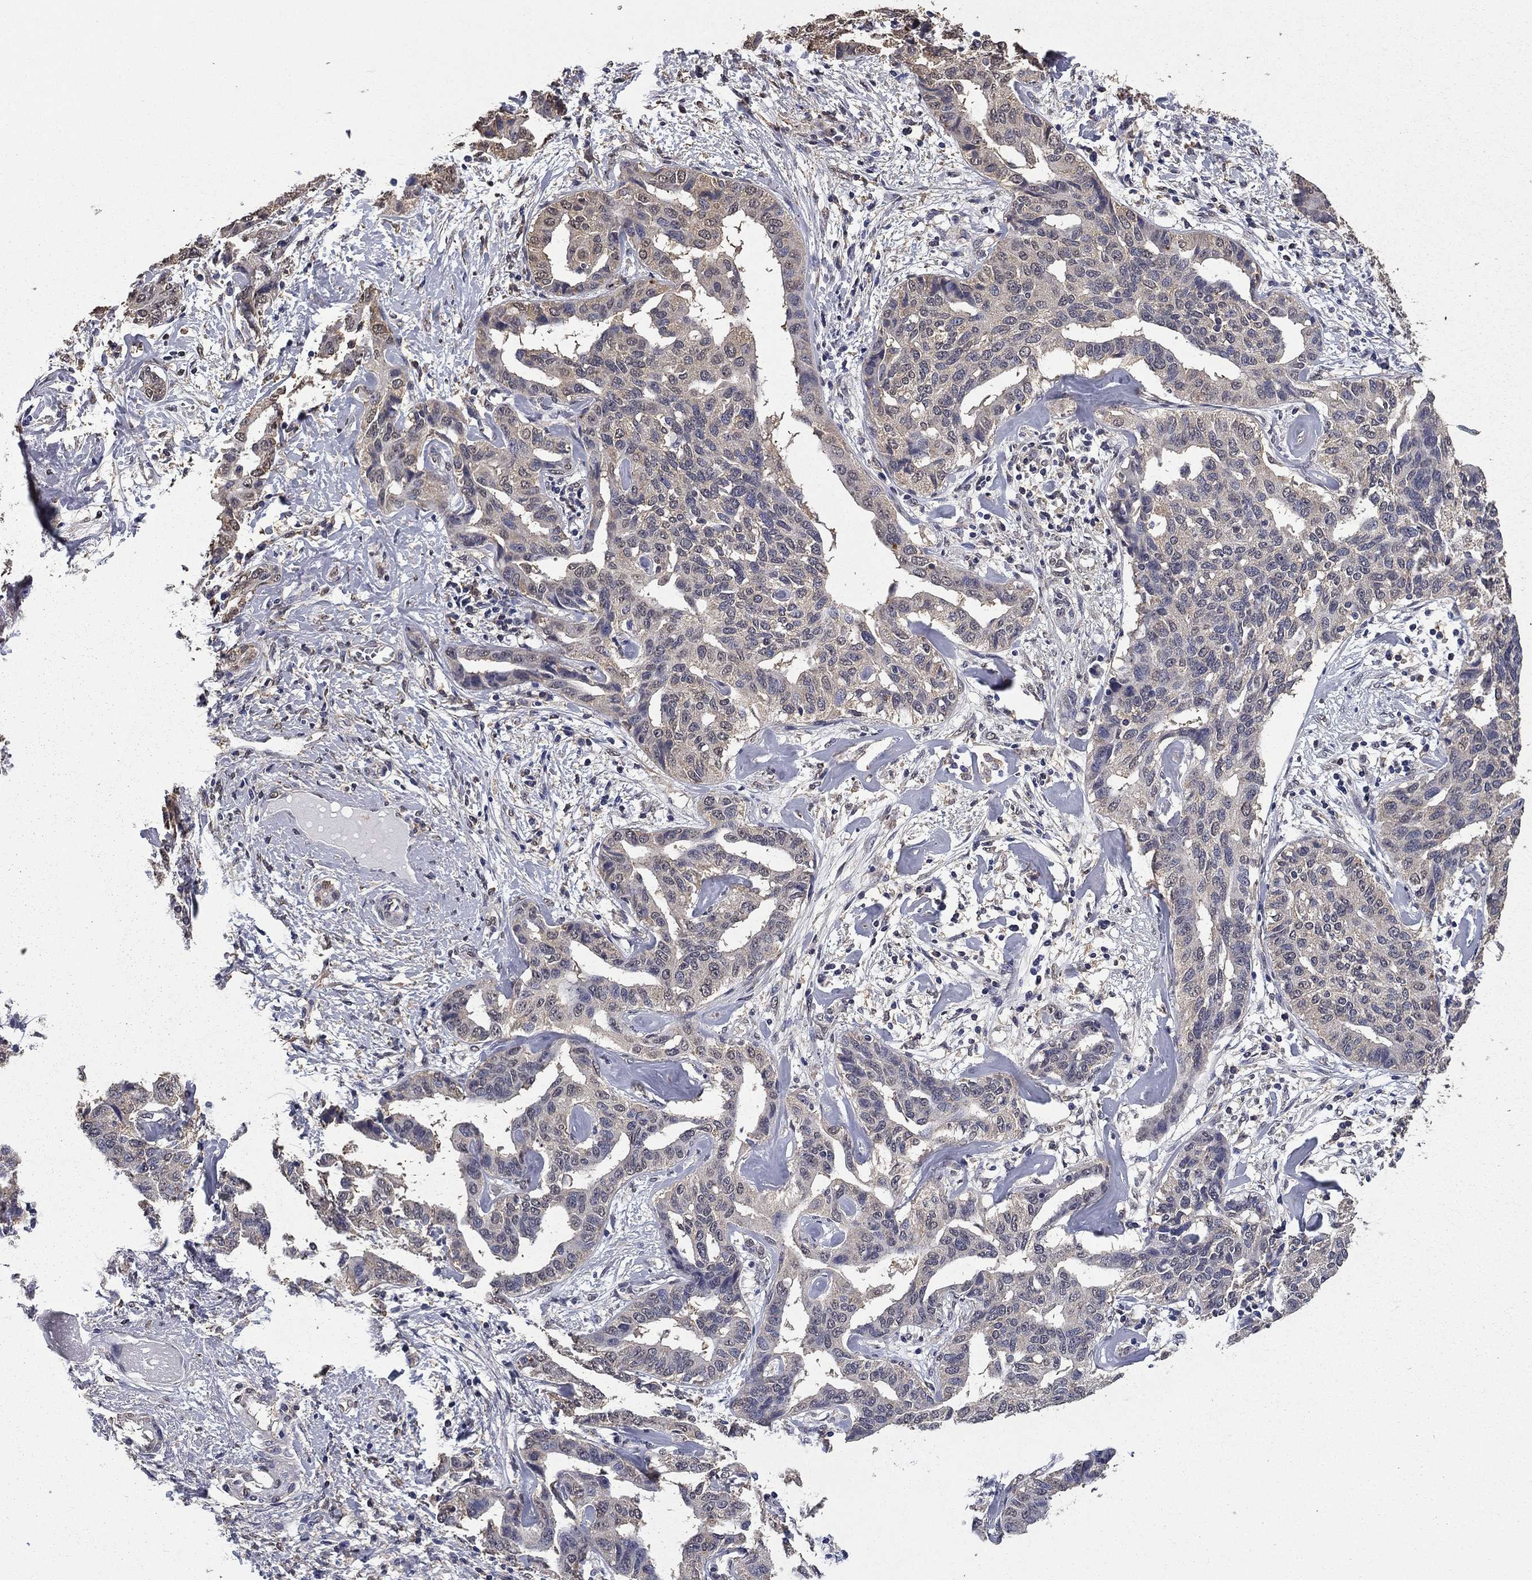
{"staining": {"intensity": "negative", "quantity": "none", "location": "none"}, "tissue": "liver cancer", "cell_type": "Tumor cells", "image_type": "cancer", "snomed": [{"axis": "morphology", "description": "Cholangiocarcinoma"}, {"axis": "topography", "description": "Liver"}], "caption": "A high-resolution photomicrograph shows immunohistochemistry (IHC) staining of liver cholangiocarcinoma, which demonstrates no significant positivity in tumor cells.", "gene": "MFAP3L", "patient": {"sex": "male", "age": 59}}